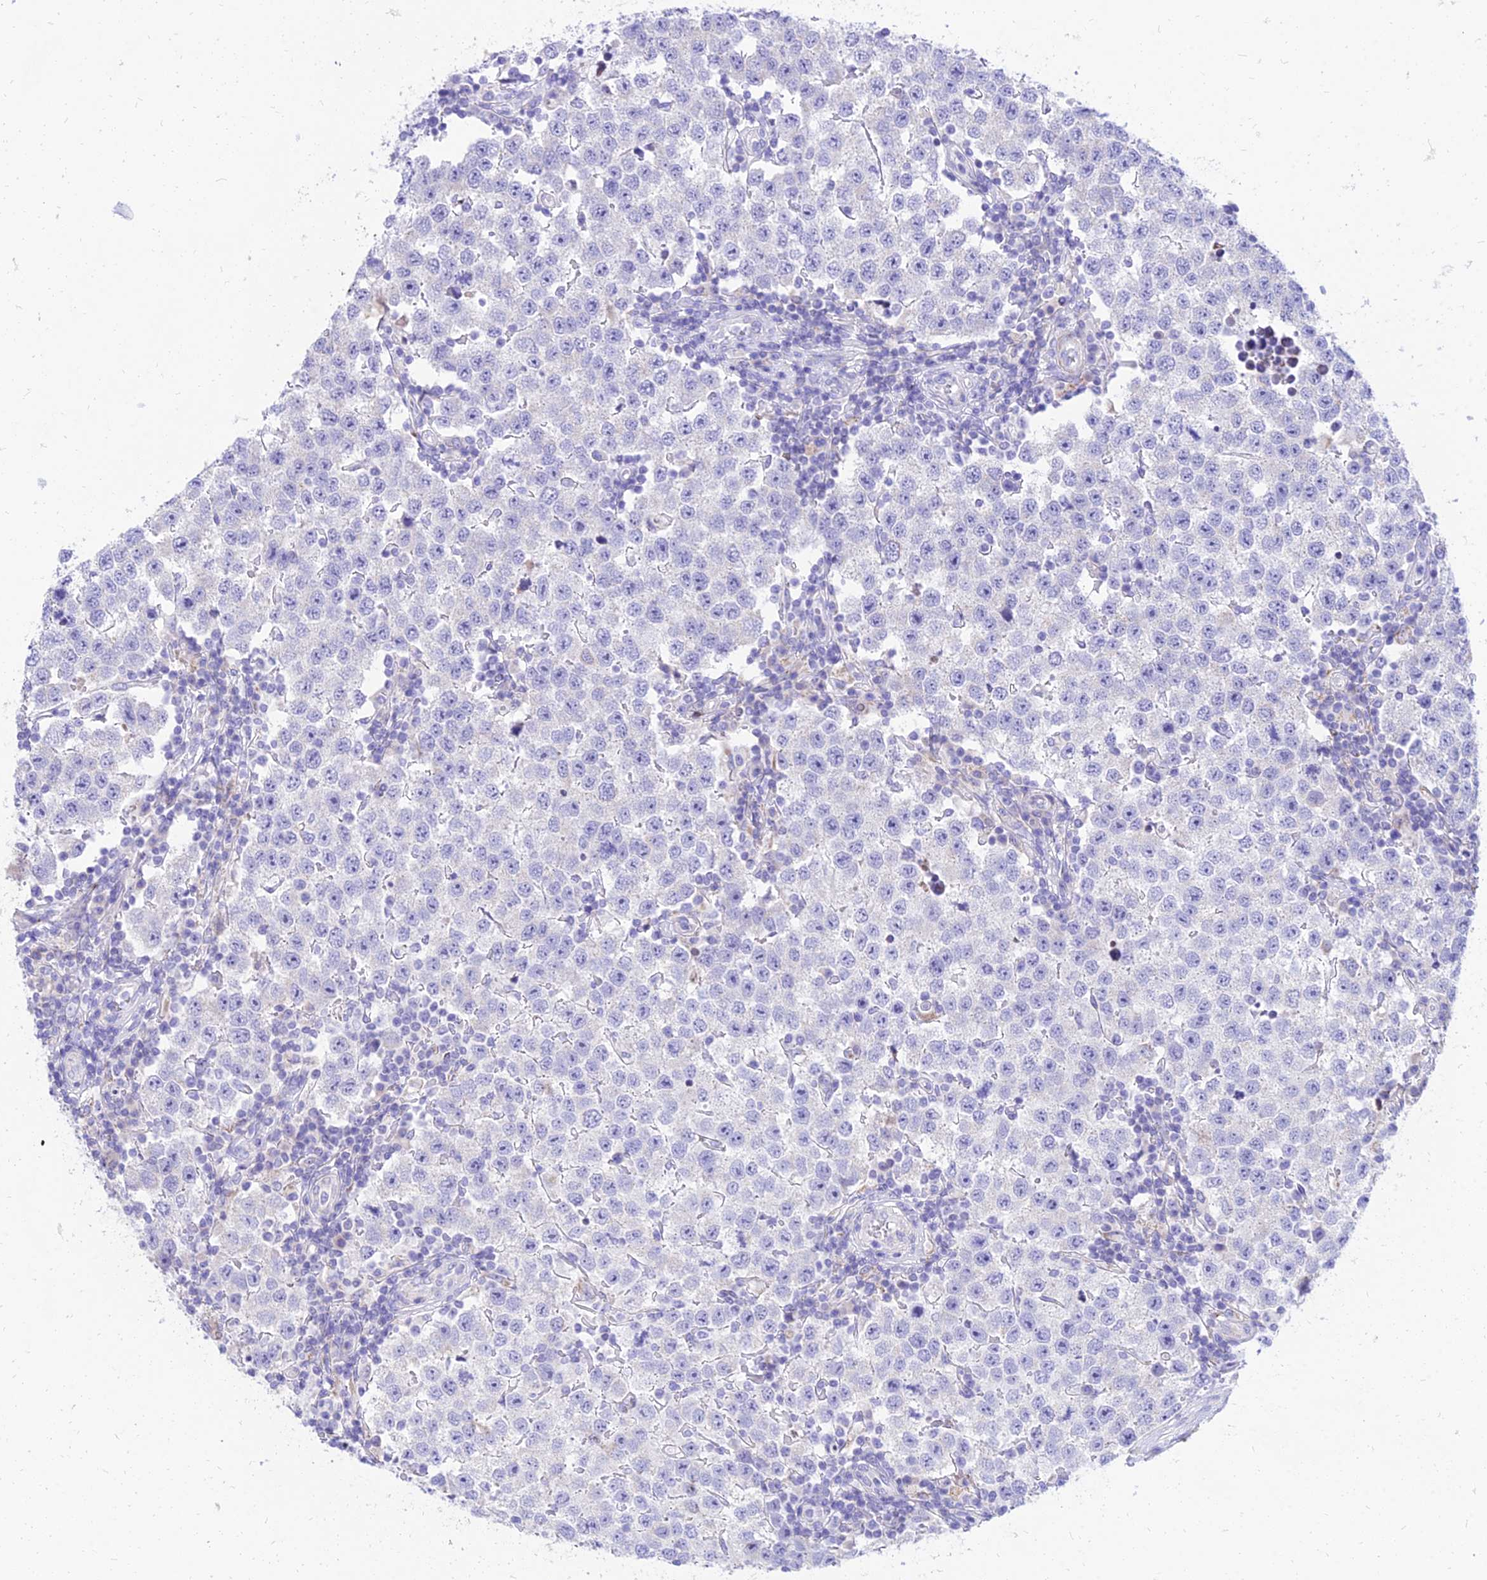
{"staining": {"intensity": "negative", "quantity": "none", "location": "none"}, "tissue": "testis cancer", "cell_type": "Tumor cells", "image_type": "cancer", "snomed": [{"axis": "morphology", "description": "Seminoma, NOS"}, {"axis": "topography", "description": "Testis"}], "caption": "The immunohistochemistry histopathology image has no significant expression in tumor cells of testis cancer tissue.", "gene": "PKN3", "patient": {"sex": "male", "age": 34}}